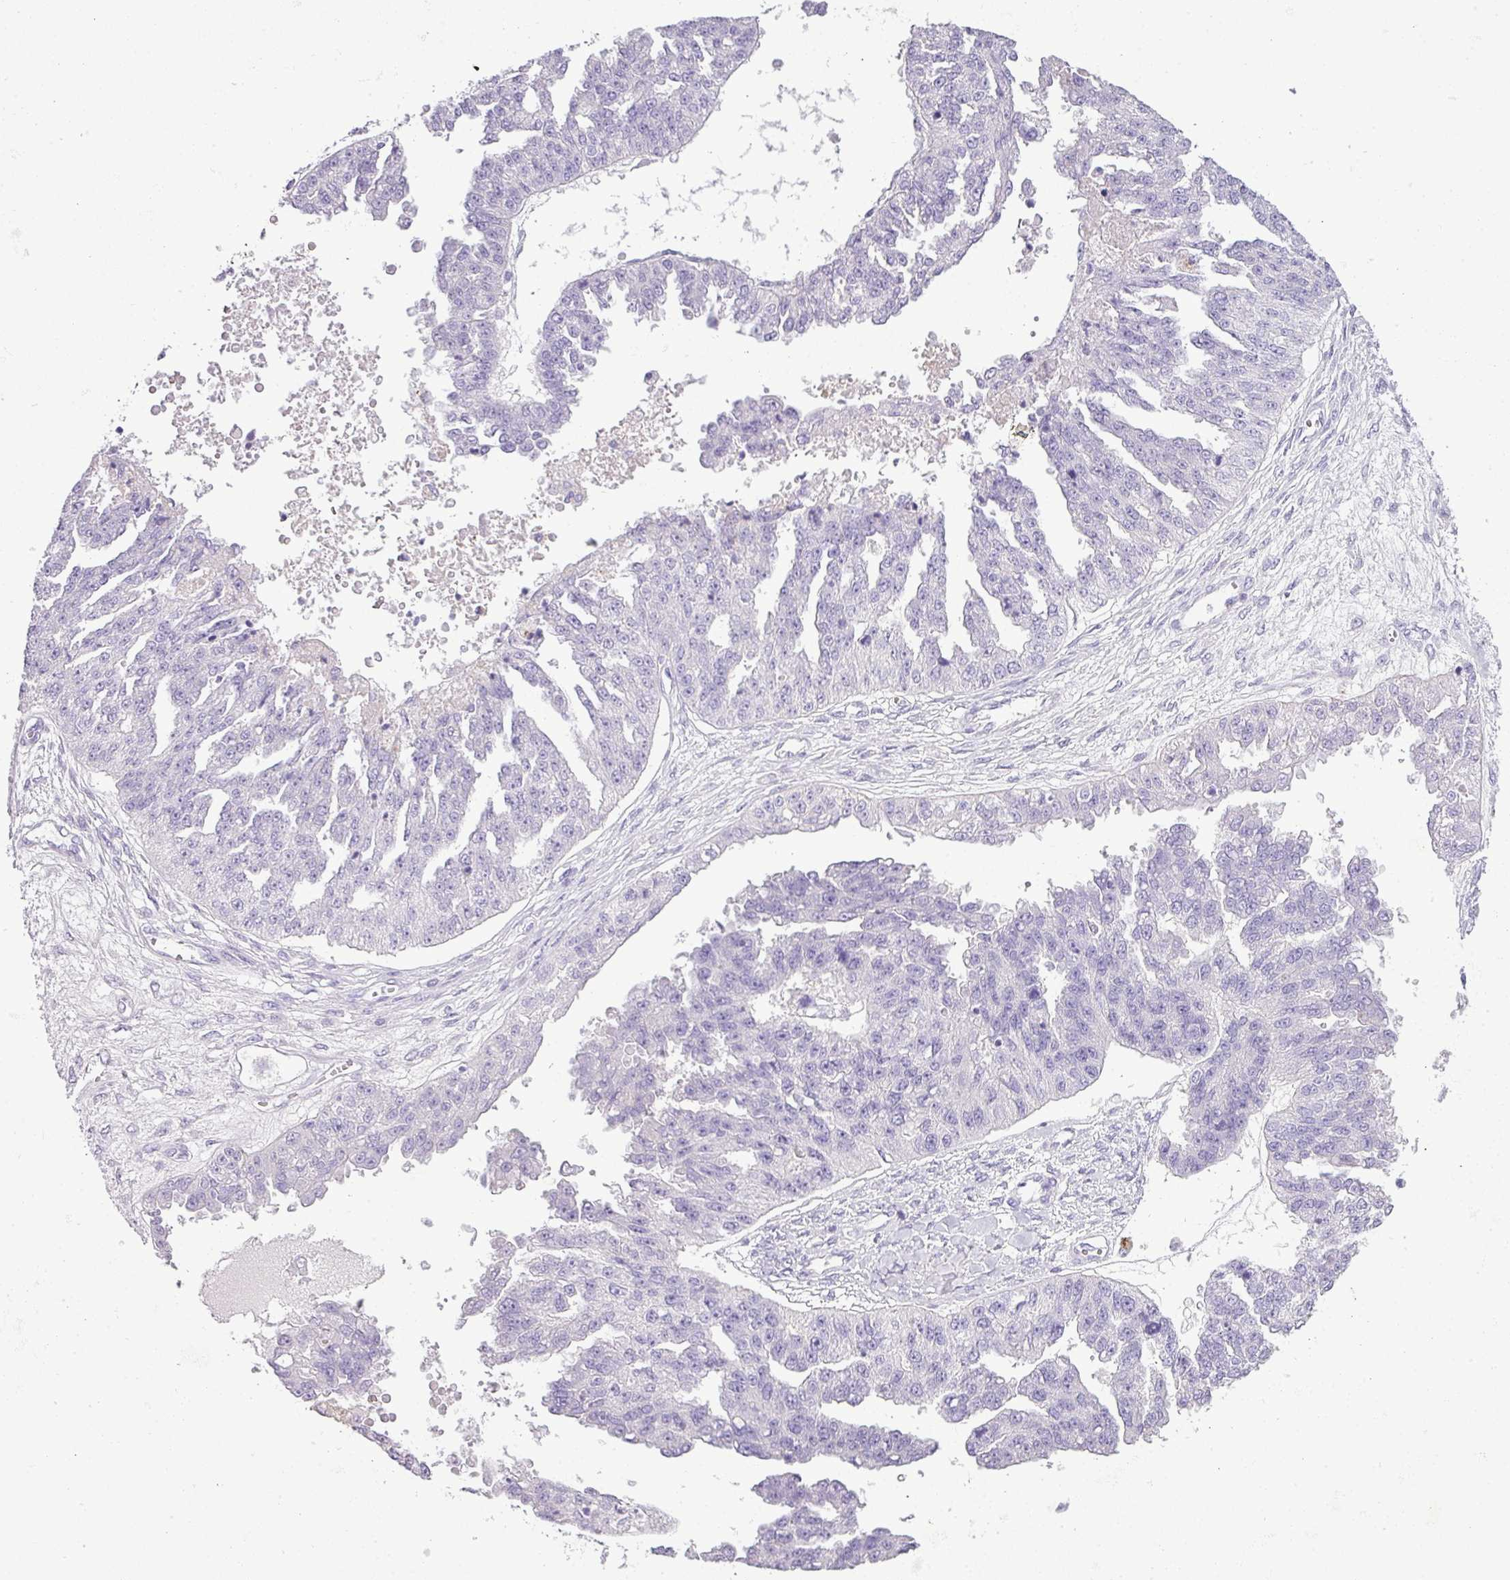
{"staining": {"intensity": "negative", "quantity": "none", "location": "none"}, "tissue": "ovarian cancer", "cell_type": "Tumor cells", "image_type": "cancer", "snomed": [{"axis": "morphology", "description": "Cystadenocarcinoma, serous, NOS"}, {"axis": "topography", "description": "Ovary"}], "caption": "High magnification brightfield microscopy of ovarian cancer (serous cystadenocarcinoma) stained with DAB (3,3'-diaminobenzidine) (brown) and counterstained with hematoxylin (blue): tumor cells show no significant positivity.", "gene": "RBMXL2", "patient": {"sex": "female", "age": 58}}